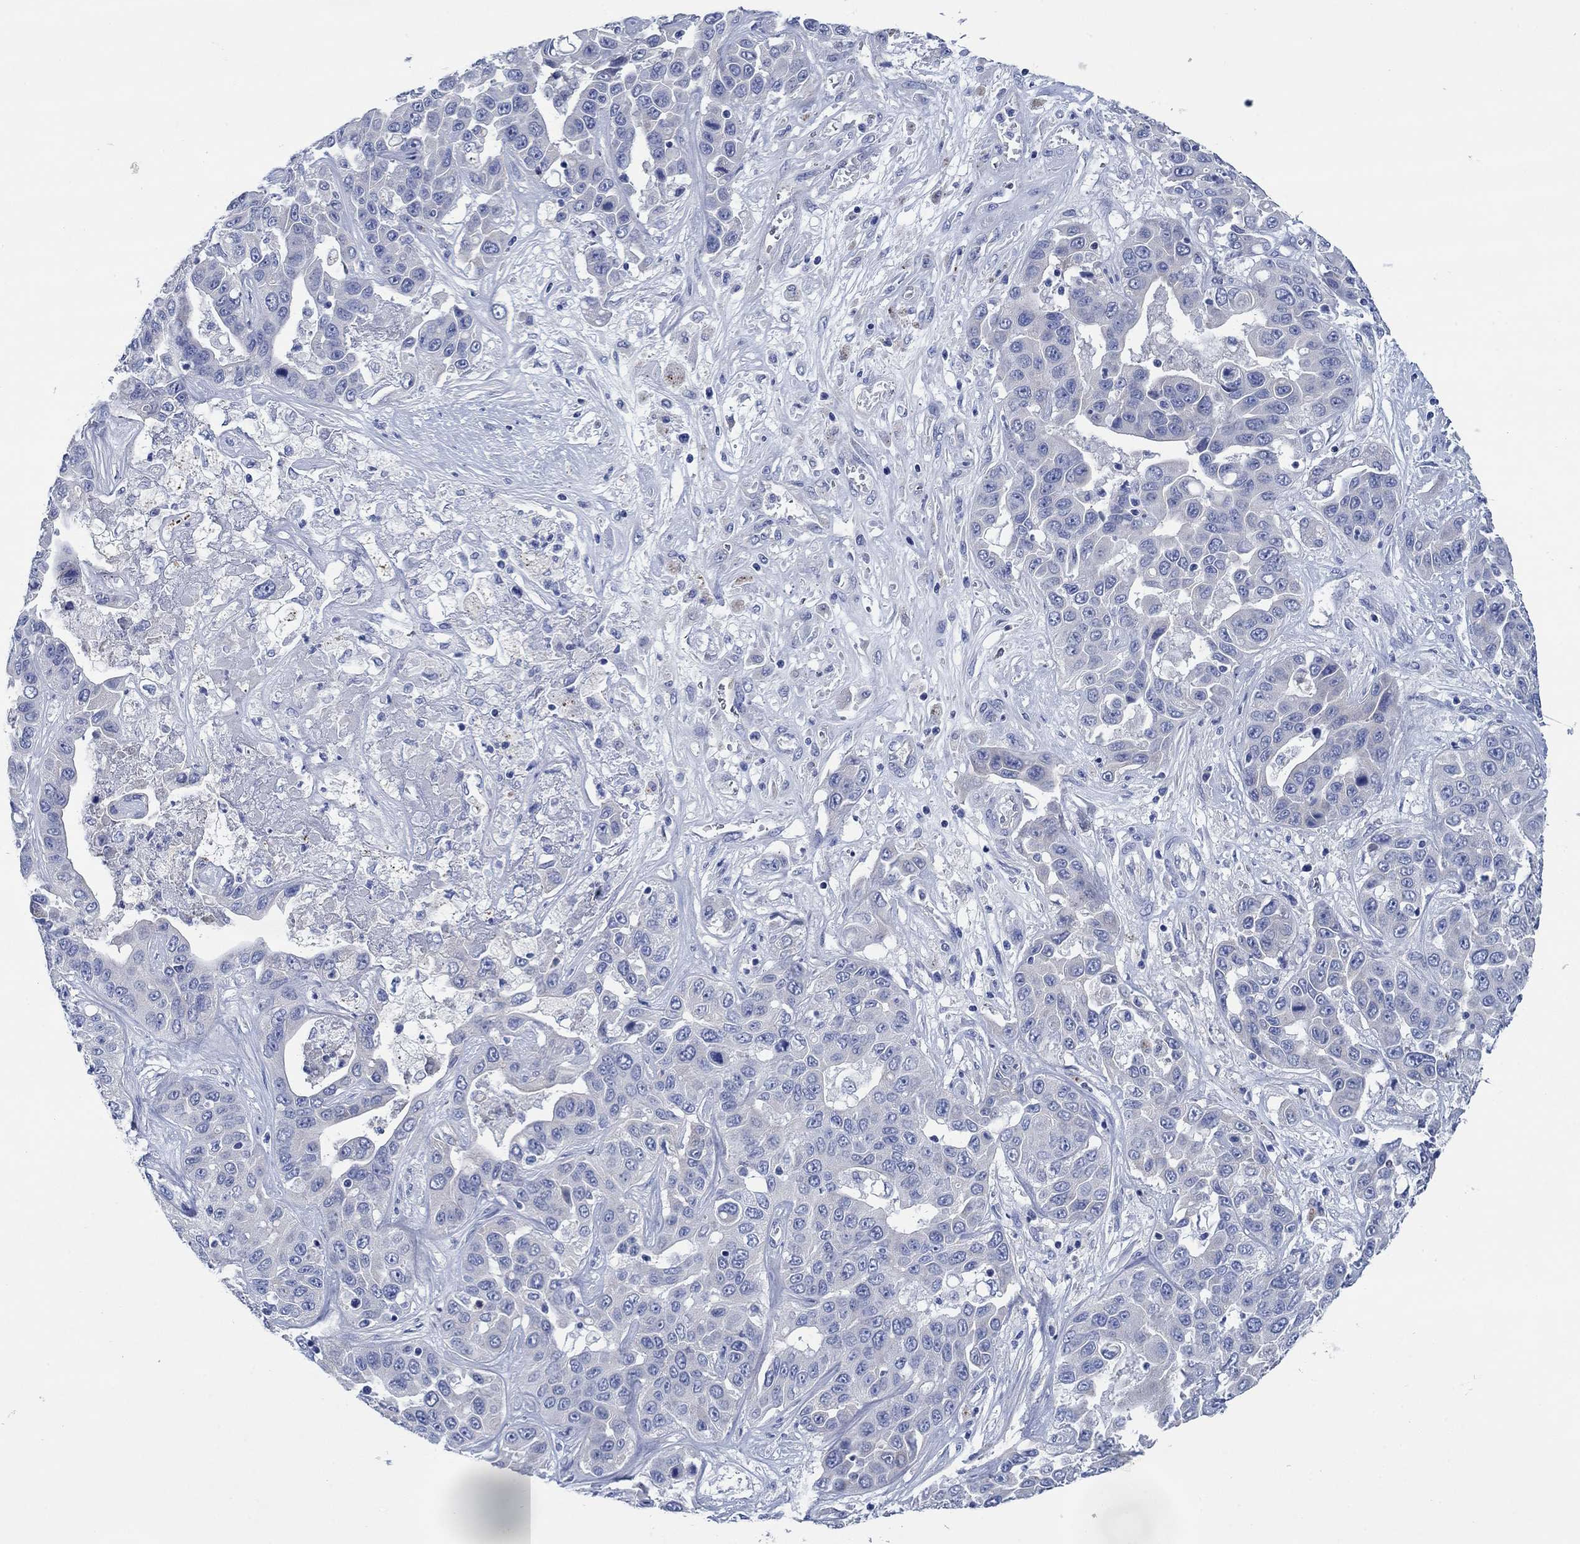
{"staining": {"intensity": "negative", "quantity": "none", "location": "none"}, "tissue": "liver cancer", "cell_type": "Tumor cells", "image_type": "cancer", "snomed": [{"axis": "morphology", "description": "Cholangiocarcinoma"}, {"axis": "topography", "description": "Liver"}], "caption": "IHC histopathology image of human liver cholangiocarcinoma stained for a protein (brown), which exhibits no positivity in tumor cells.", "gene": "TRIM16", "patient": {"sex": "female", "age": 52}}